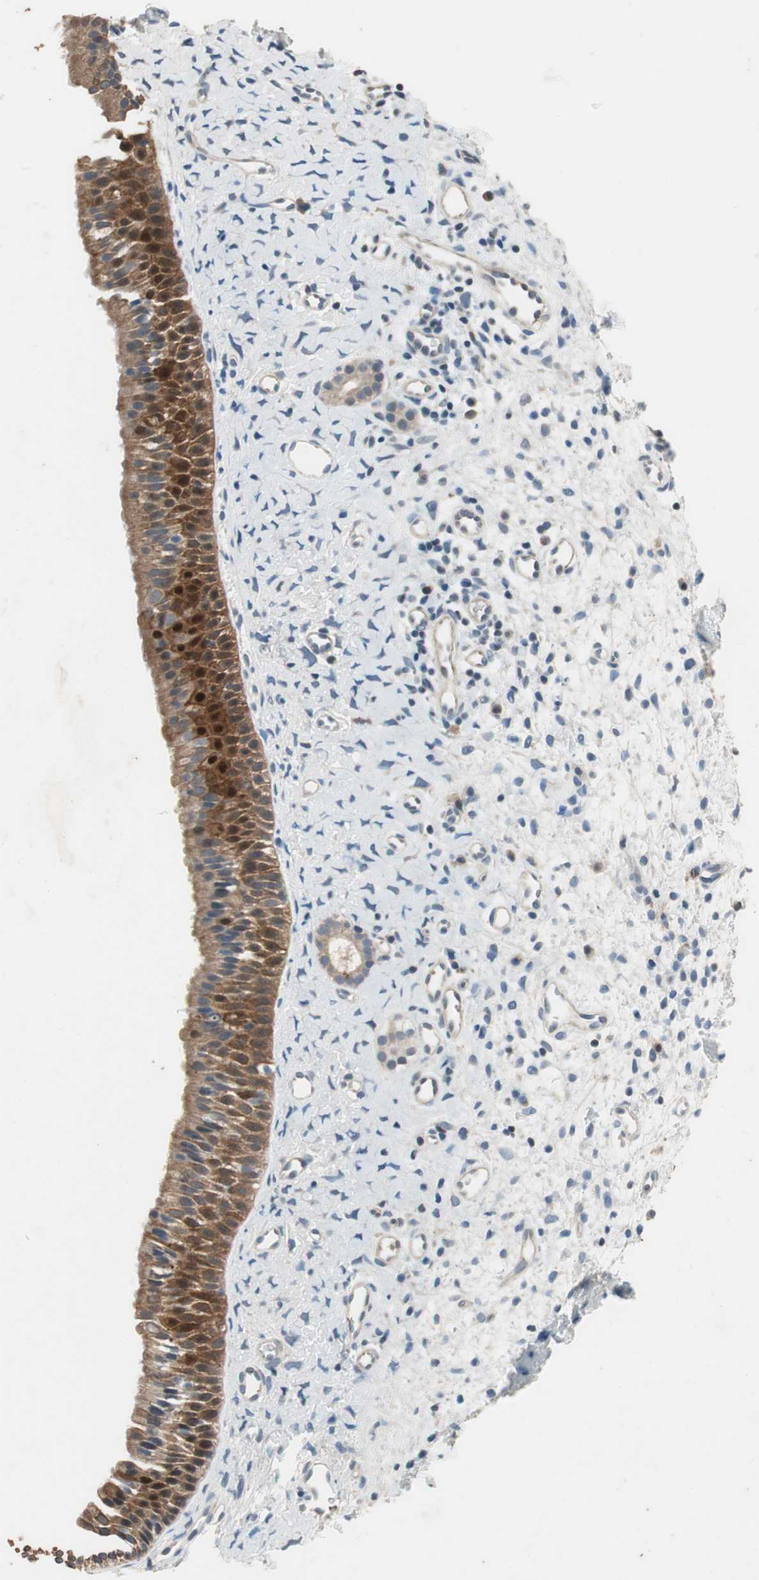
{"staining": {"intensity": "moderate", "quantity": ">75%", "location": "cytoplasmic/membranous"}, "tissue": "nasopharynx", "cell_type": "Respiratory epithelial cells", "image_type": "normal", "snomed": [{"axis": "morphology", "description": "Normal tissue, NOS"}, {"axis": "topography", "description": "Nasopharynx"}], "caption": "Protein expression analysis of normal nasopharynx displays moderate cytoplasmic/membranous positivity in approximately >75% of respiratory epithelial cells.", "gene": "SERPINB5", "patient": {"sex": "male", "age": 22}}